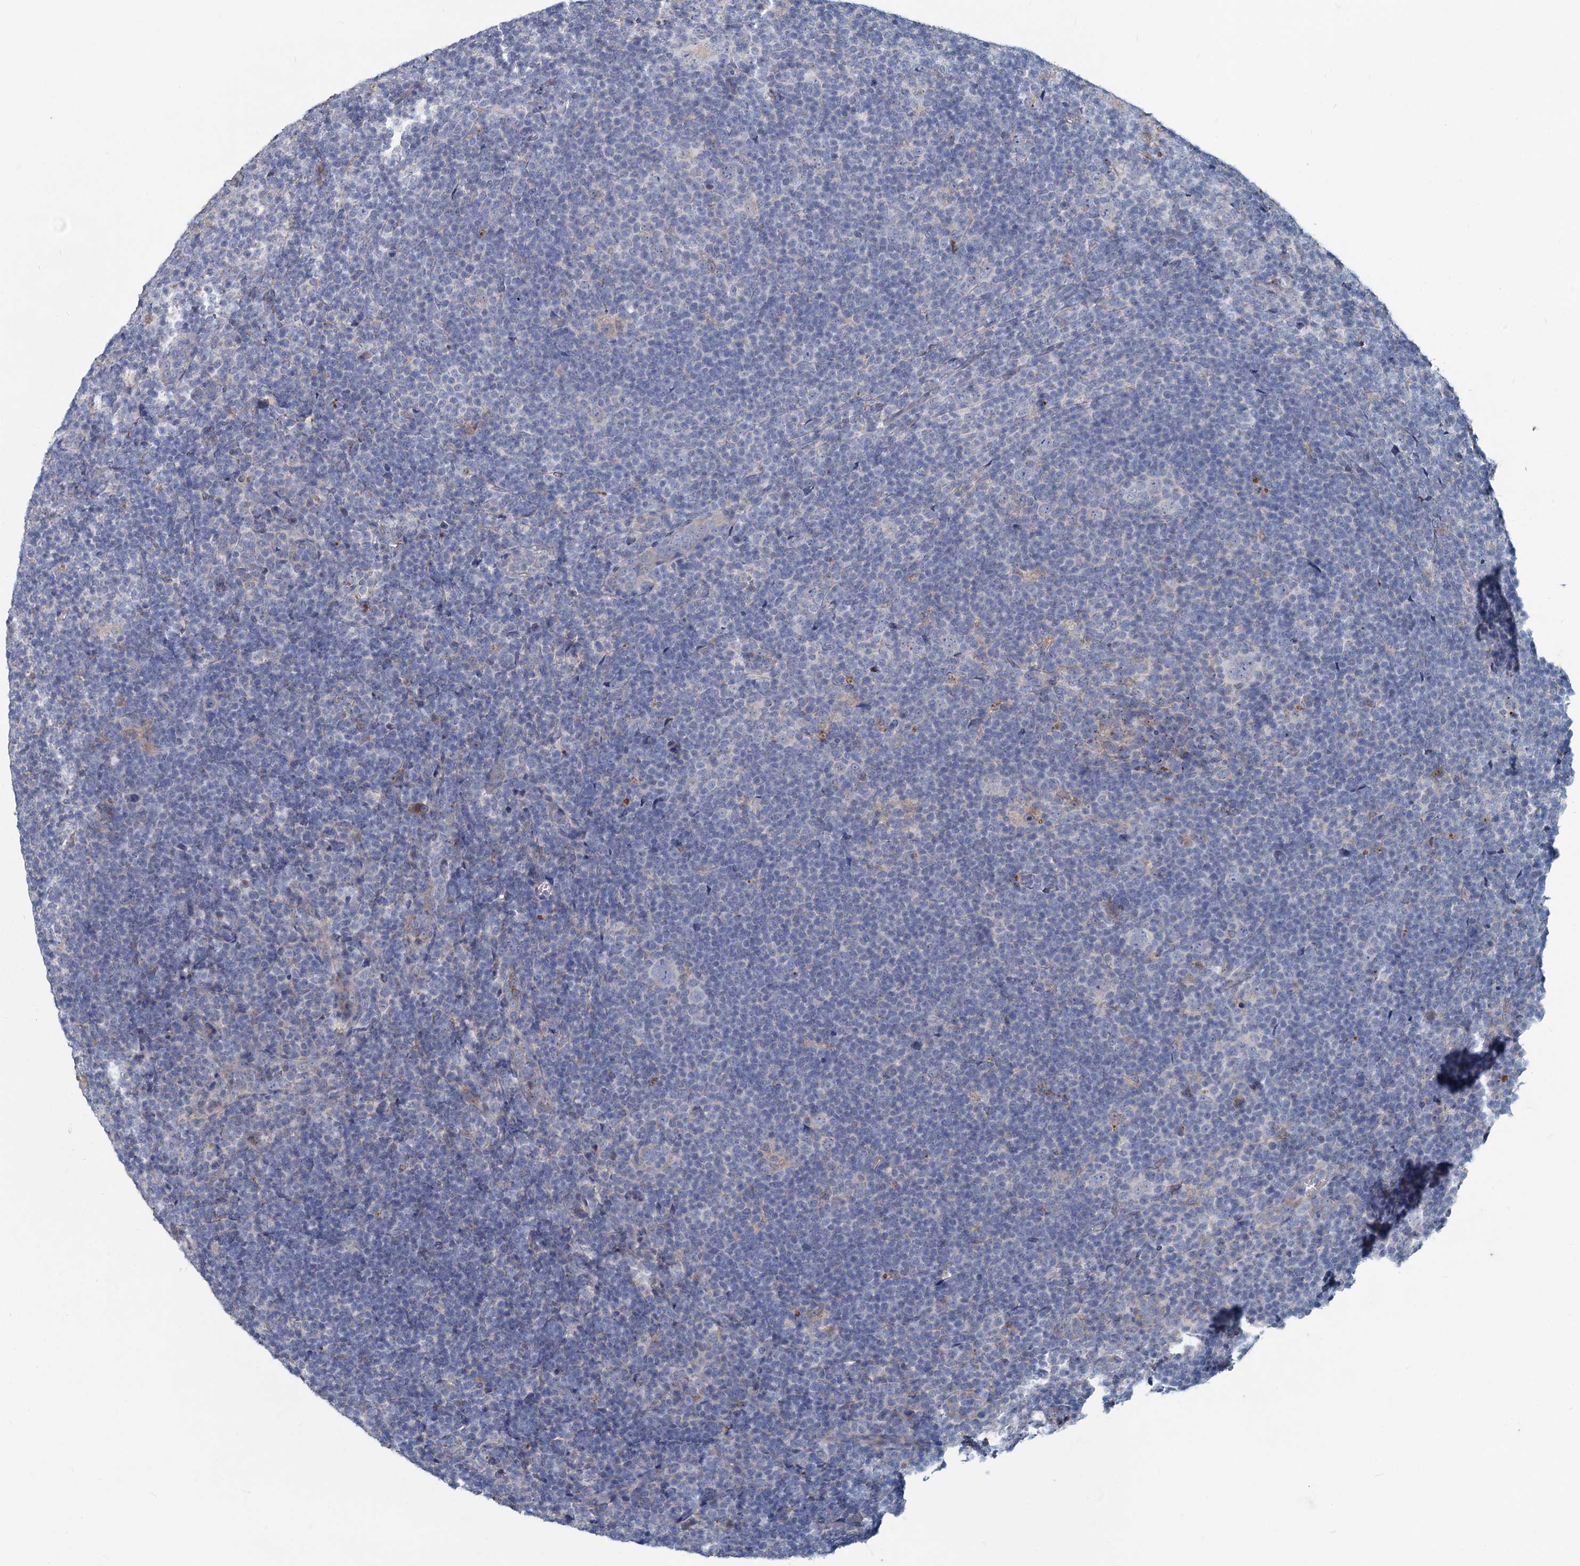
{"staining": {"intensity": "negative", "quantity": "none", "location": "none"}, "tissue": "lymphoma", "cell_type": "Tumor cells", "image_type": "cancer", "snomed": [{"axis": "morphology", "description": "Hodgkin's disease, NOS"}, {"axis": "topography", "description": "Lymph node"}], "caption": "A histopathology image of Hodgkin's disease stained for a protein shows no brown staining in tumor cells.", "gene": "TMX2", "patient": {"sex": "female", "age": 57}}